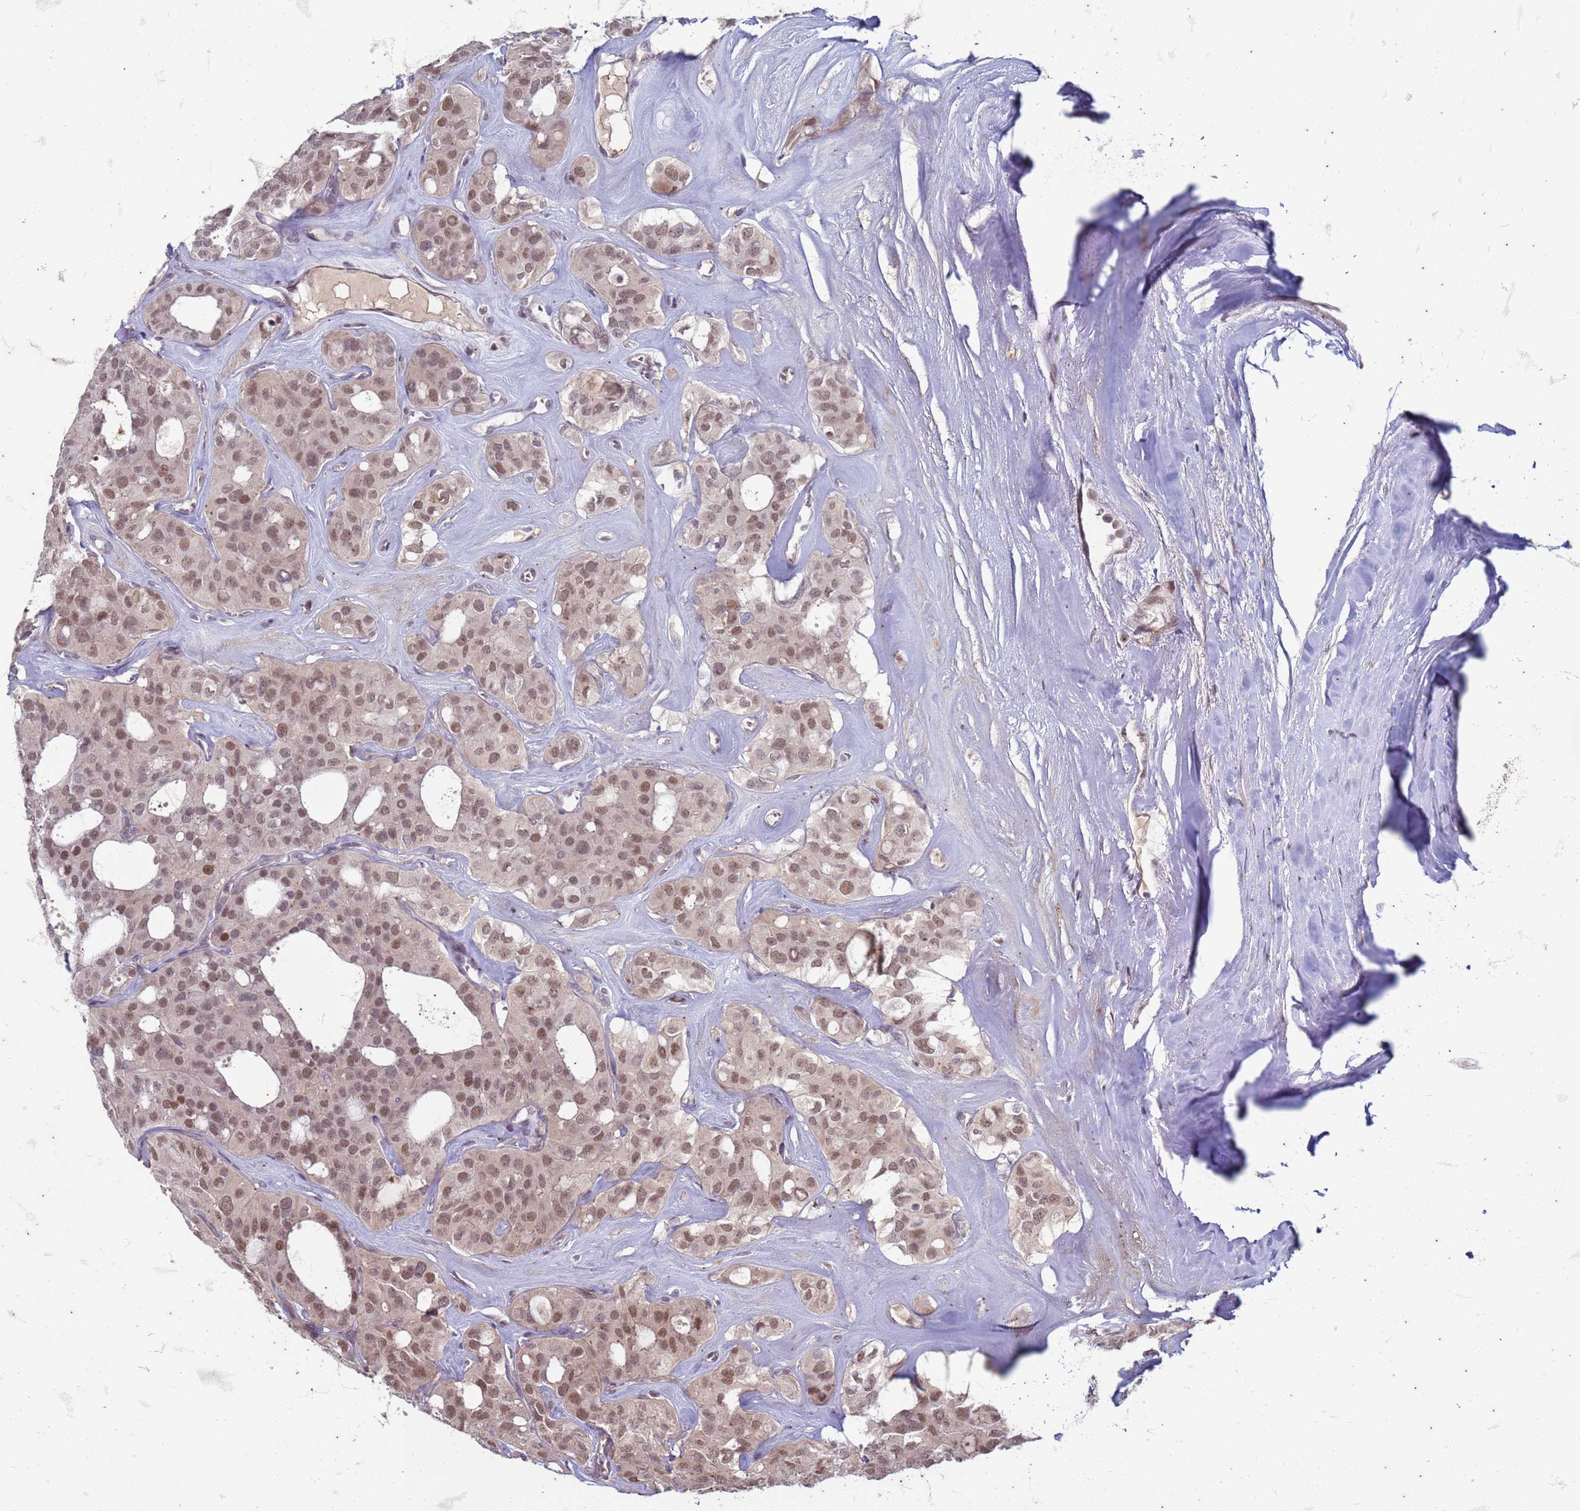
{"staining": {"intensity": "moderate", "quantity": "25%-75%", "location": "nuclear"}, "tissue": "thyroid cancer", "cell_type": "Tumor cells", "image_type": "cancer", "snomed": [{"axis": "morphology", "description": "Follicular adenoma carcinoma, NOS"}, {"axis": "topography", "description": "Thyroid gland"}], "caption": "A brown stain labels moderate nuclear positivity of a protein in human thyroid follicular adenoma carcinoma tumor cells.", "gene": "TRMT6", "patient": {"sex": "male", "age": 75}}